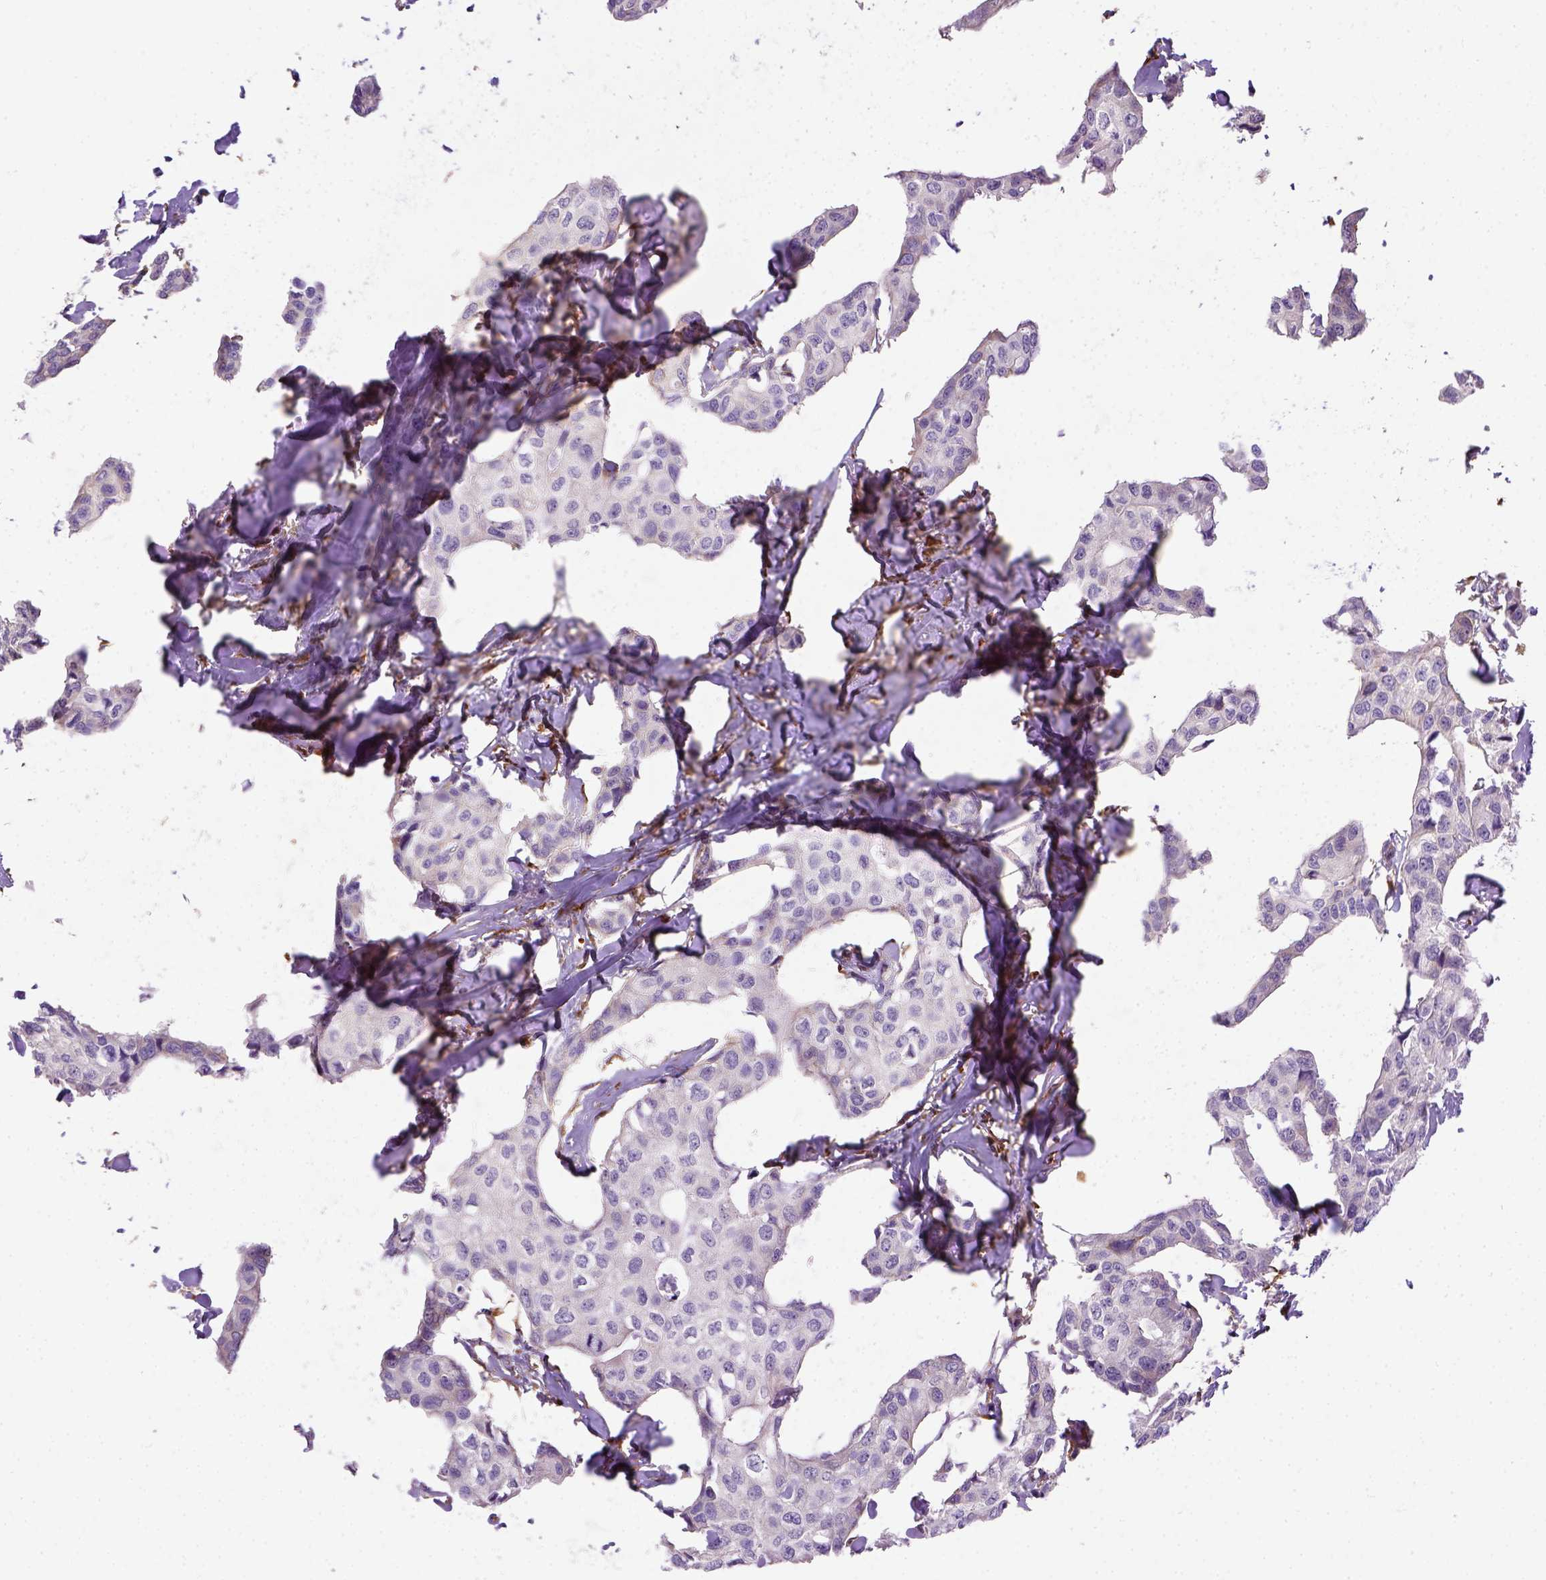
{"staining": {"intensity": "negative", "quantity": "none", "location": "none"}, "tissue": "breast cancer", "cell_type": "Tumor cells", "image_type": "cancer", "snomed": [{"axis": "morphology", "description": "Duct carcinoma"}, {"axis": "topography", "description": "Breast"}], "caption": "This is an immunohistochemistry histopathology image of human breast cancer. There is no staining in tumor cells.", "gene": "KAZN", "patient": {"sex": "female", "age": 80}}